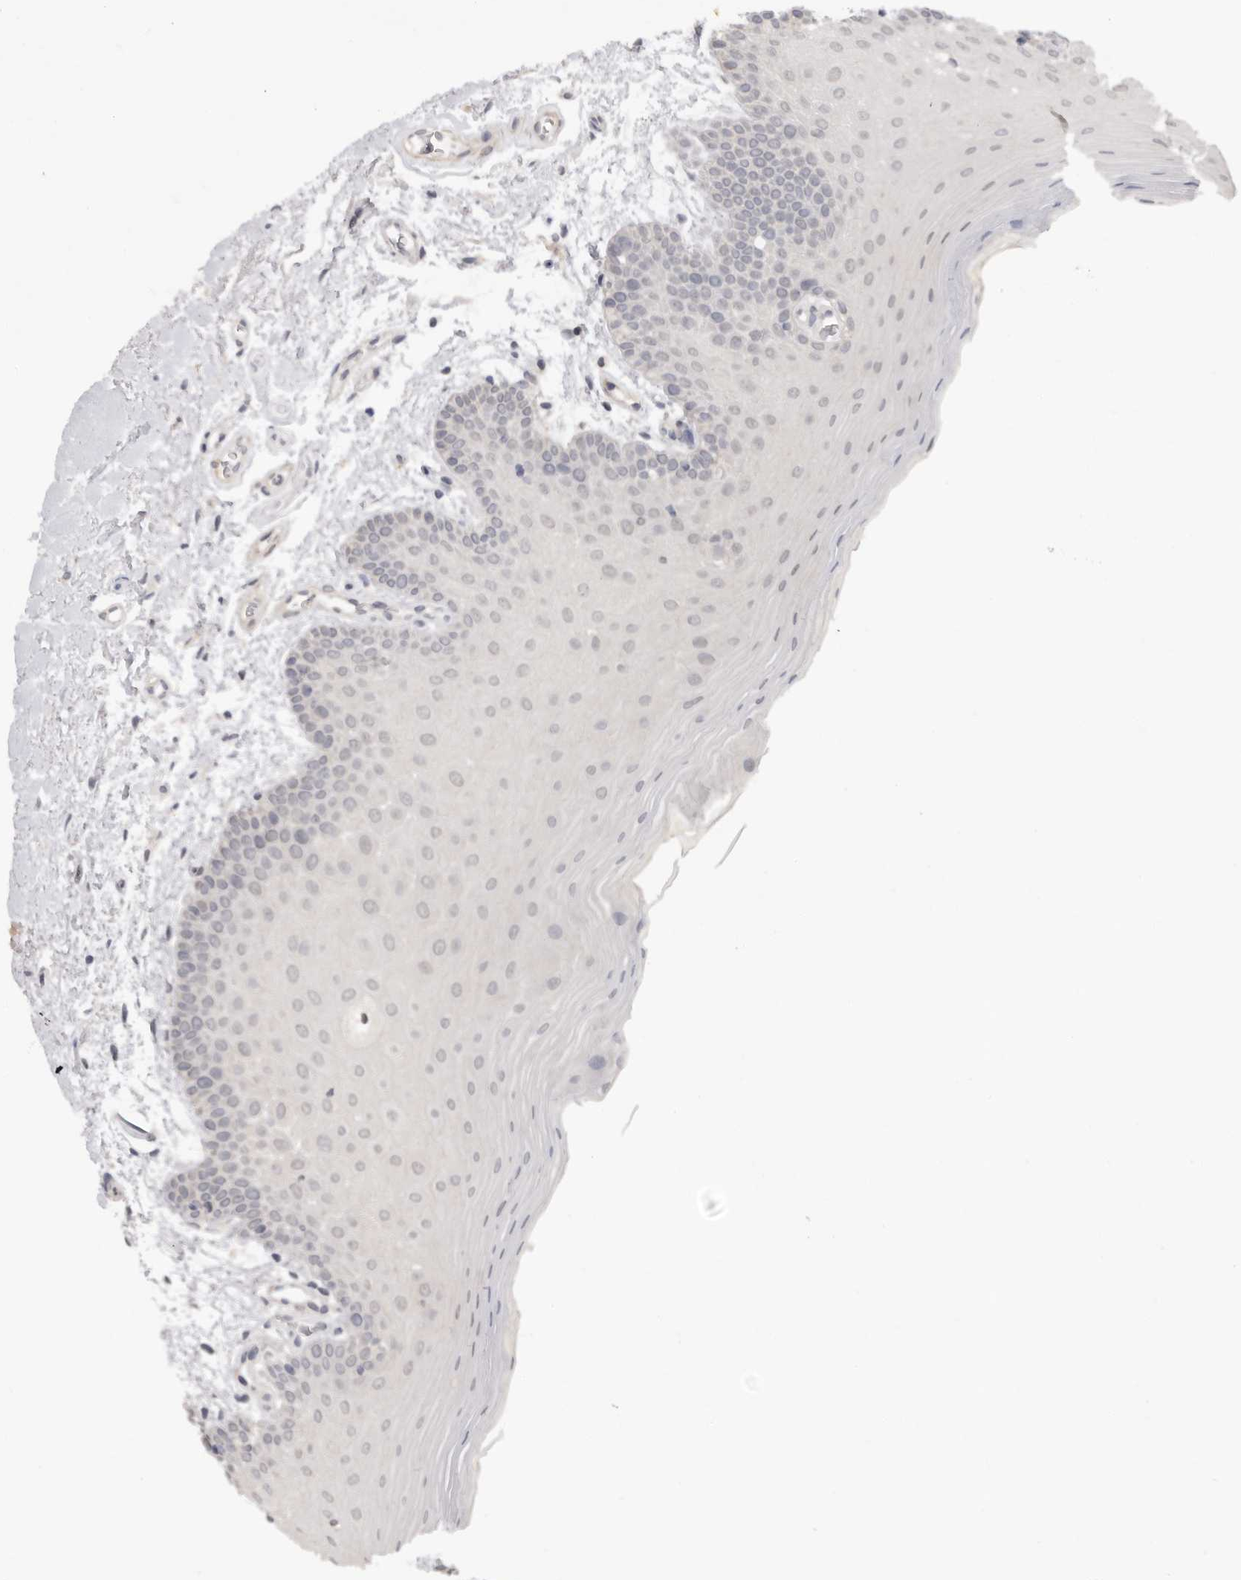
{"staining": {"intensity": "negative", "quantity": "none", "location": "none"}, "tissue": "oral mucosa", "cell_type": "Squamous epithelial cells", "image_type": "normal", "snomed": [{"axis": "morphology", "description": "Normal tissue, NOS"}, {"axis": "topography", "description": "Oral tissue"}], "caption": "Squamous epithelial cells show no significant protein staining in normal oral mucosa. (DAB (3,3'-diaminobenzidine) immunohistochemistry with hematoxylin counter stain).", "gene": "PLEKHF1", "patient": {"sex": "male", "age": 62}}